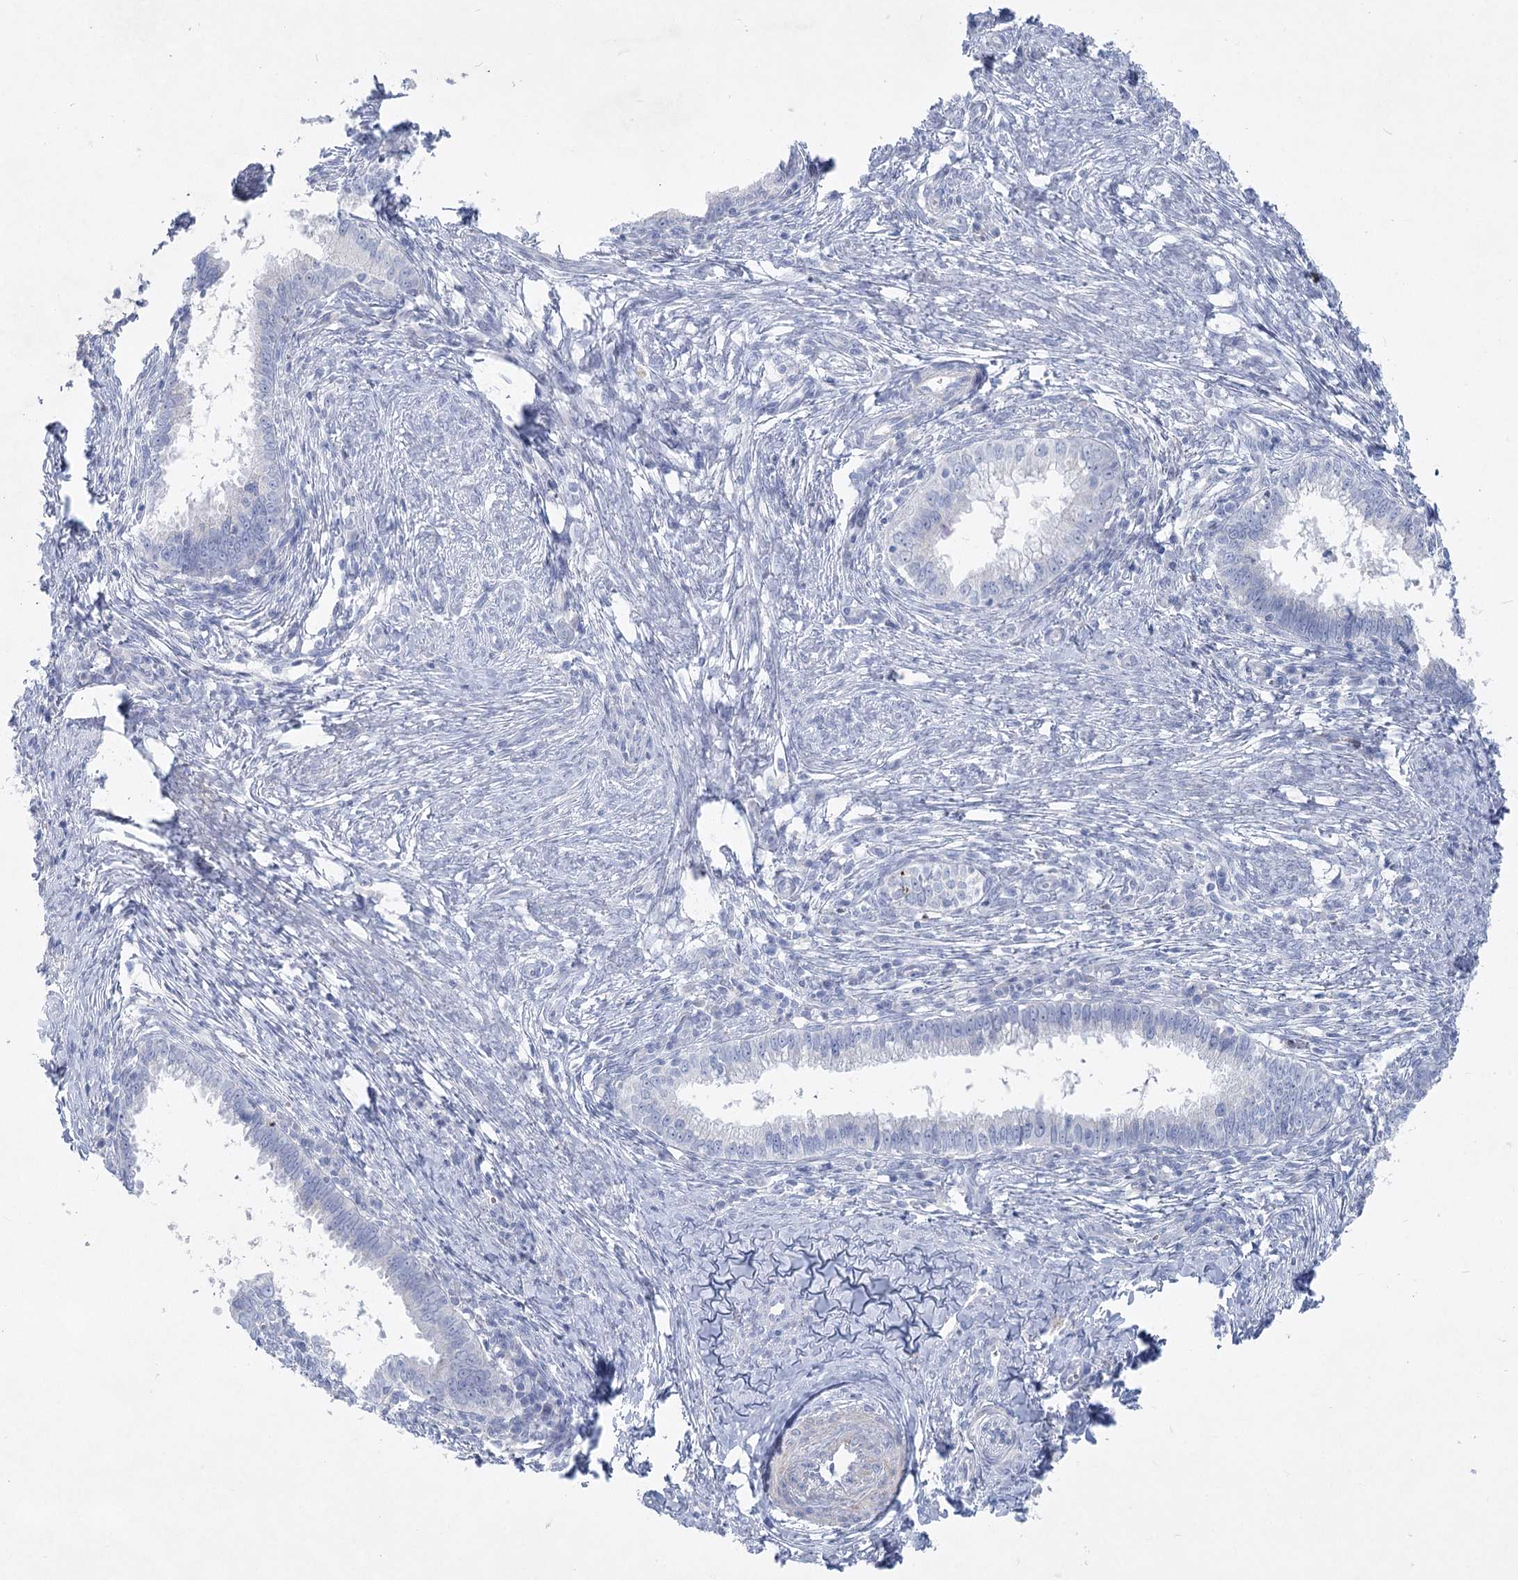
{"staining": {"intensity": "negative", "quantity": "none", "location": "none"}, "tissue": "cervical cancer", "cell_type": "Tumor cells", "image_type": "cancer", "snomed": [{"axis": "morphology", "description": "Adenocarcinoma, NOS"}, {"axis": "topography", "description": "Cervix"}], "caption": "A micrograph of cervical adenocarcinoma stained for a protein shows no brown staining in tumor cells.", "gene": "WDR74", "patient": {"sex": "female", "age": 36}}